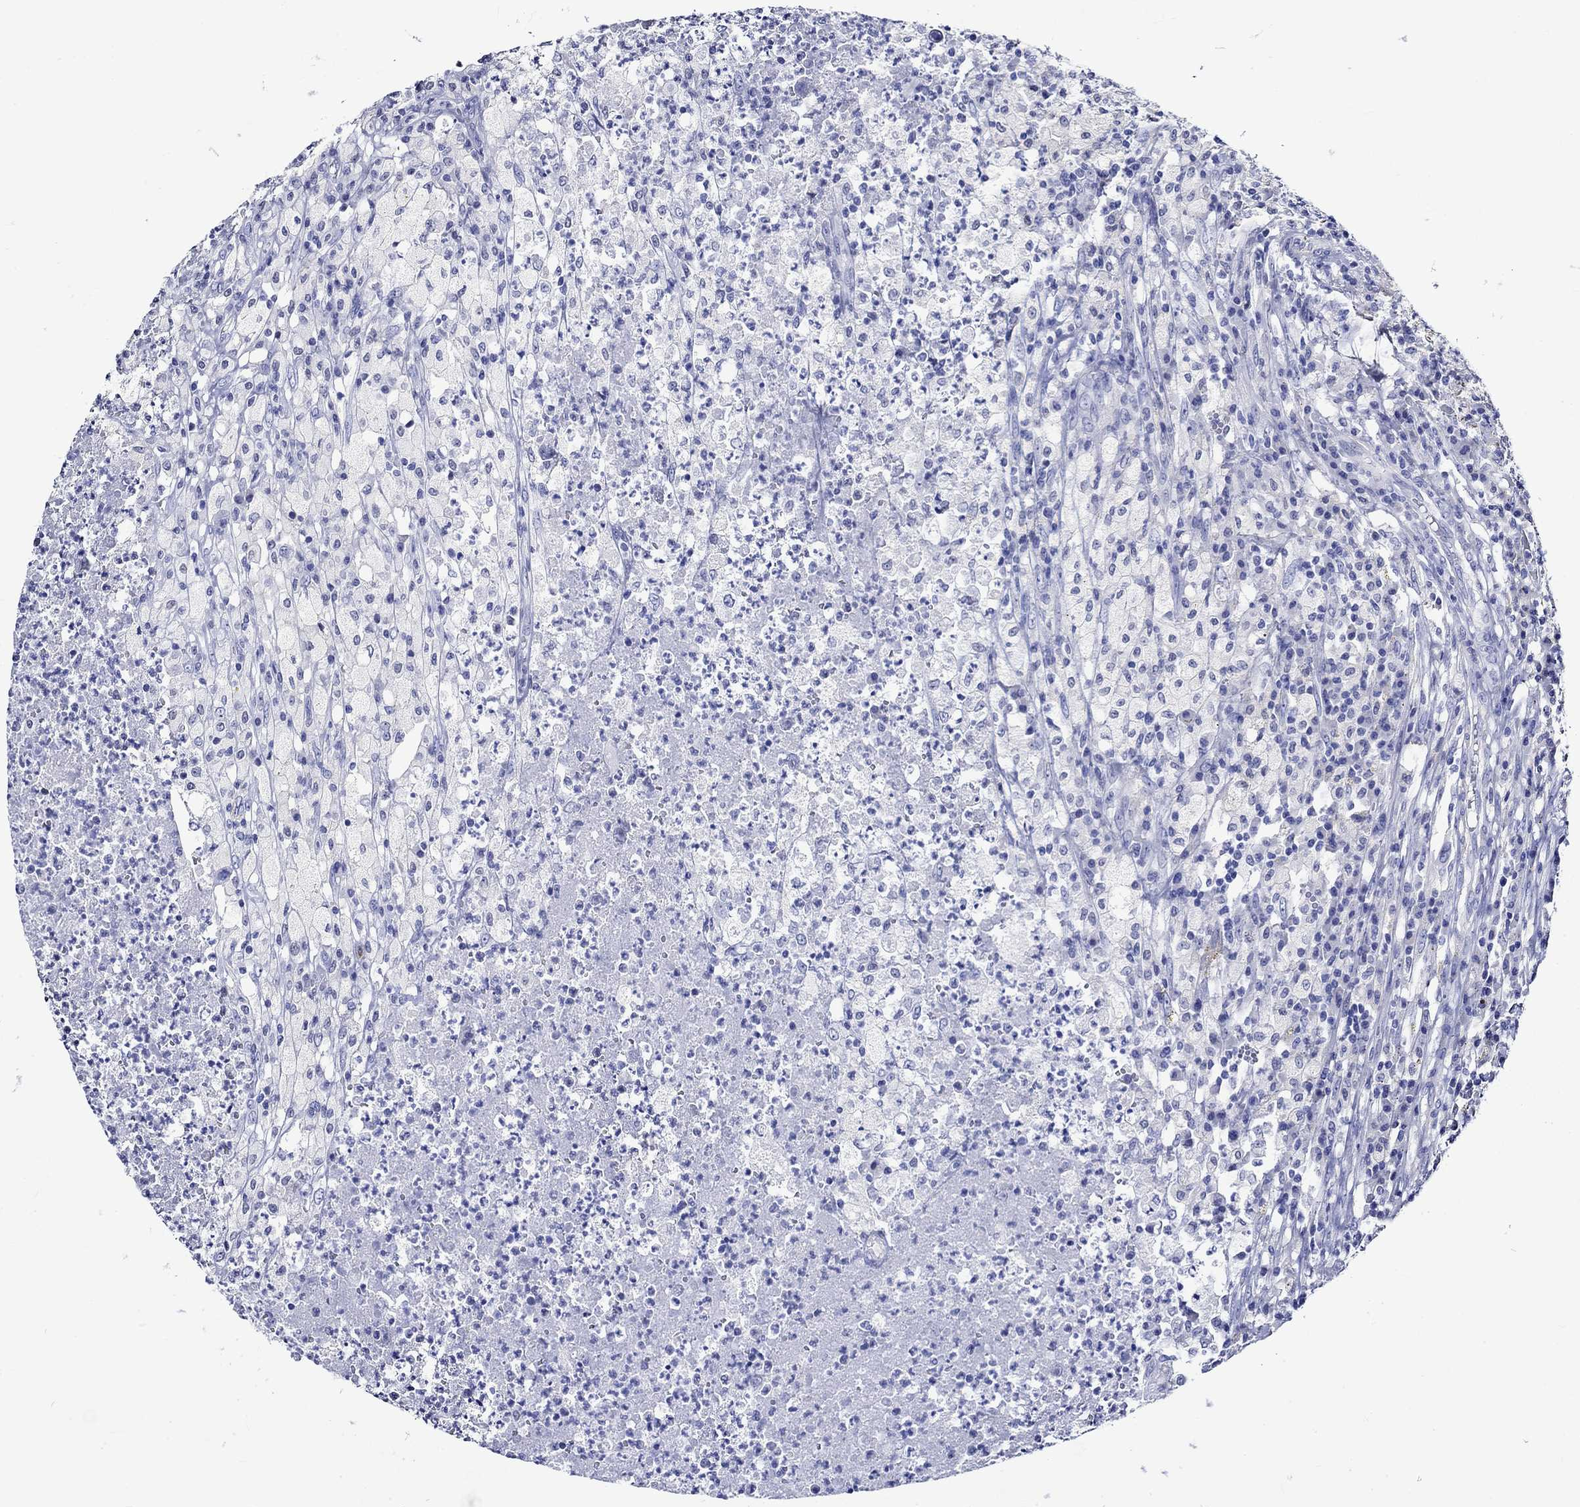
{"staining": {"intensity": "negative", "quantity": "none", "location": "none"}, "tissue": "testis cancer", "cell_type": "Tumor cells", "image_type": "cancer", "snomed": [{"axis": "morphology", "description": "Necrosis, NOS"}, {"axis": "morphology", "description": "Carcinoma, Embryonal, NOS"}, {"axis": "topography", "description": "Testis"}], "caption": "An image of human testis cancer is negative for staining in tumor cells.", "gene": "CRYAB", "patient": {"sex": "male", "age": 19}}